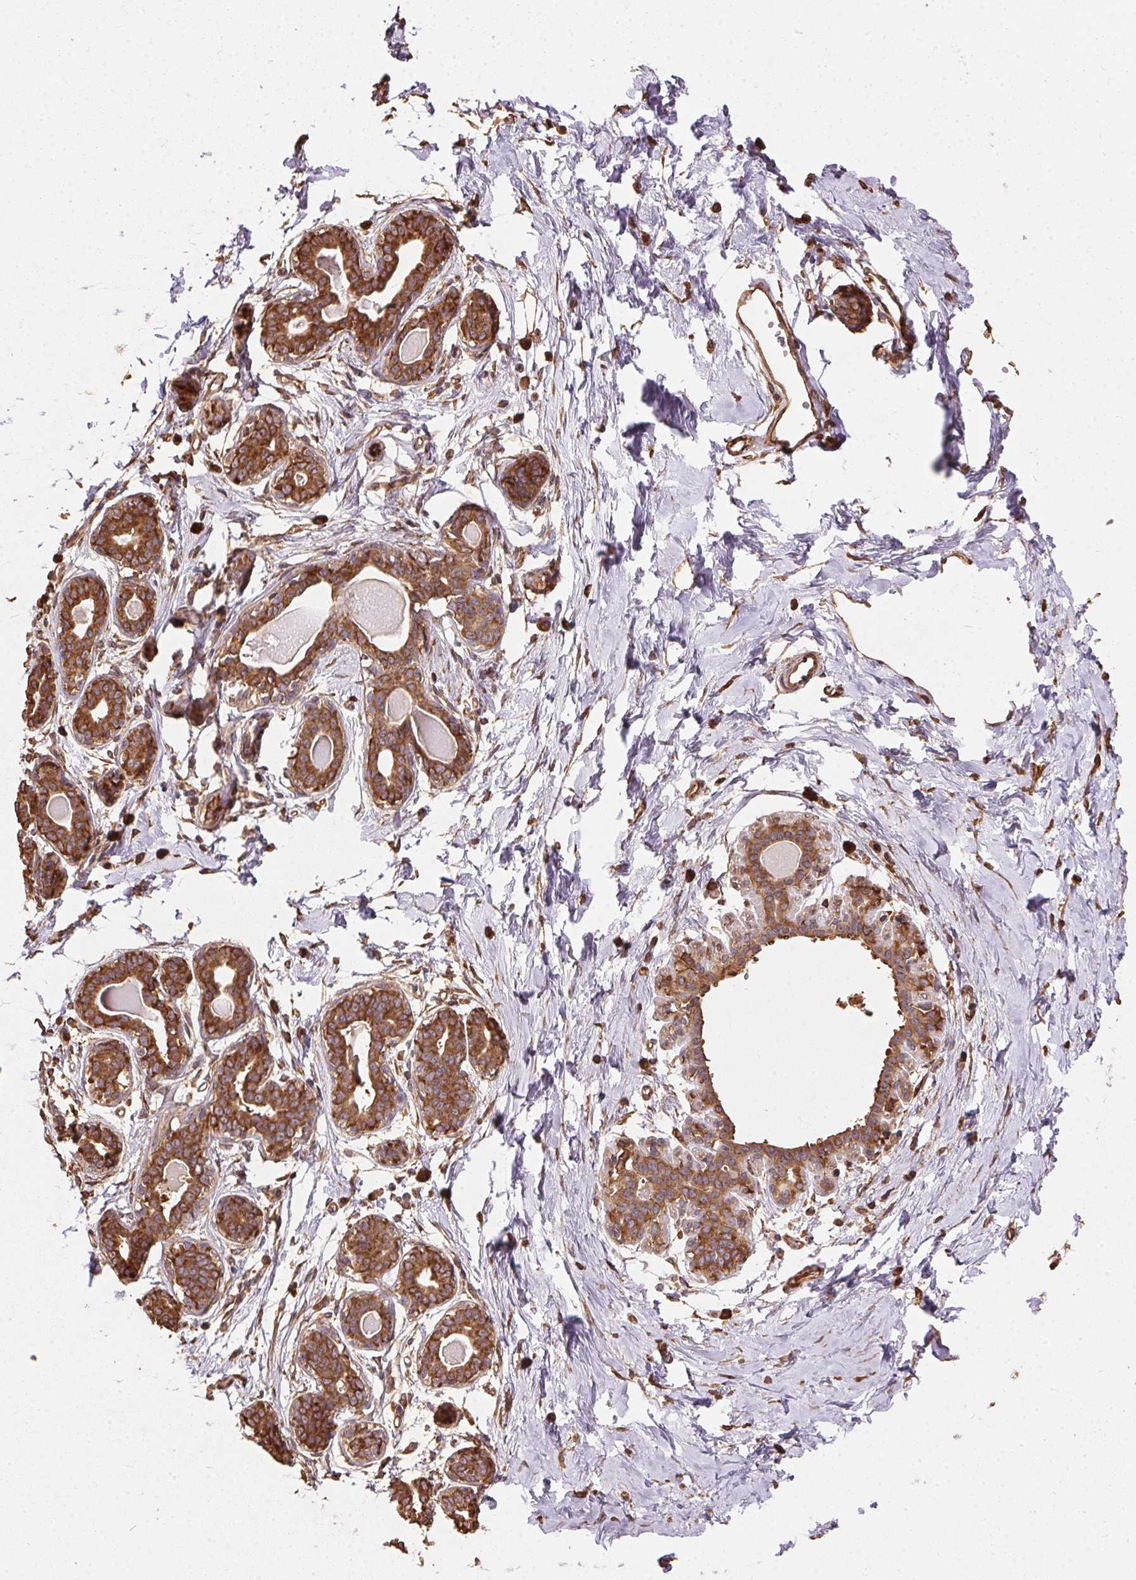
{"staining": {"intensity": "strong", "quantity": ">75%", "location": "cytoplasmic/membranous"}, "tissue": "breast", "cell_type": "Adipocytes", "image_type": "normal", "snomed": [{"axis": "morphology", "description": "Normal tissue, NOS"}, {"axis": "topography", "description": "Breast"}], "caption": "A brown stain labels strong cytoplasmic/membranous staining of a protein in adipocytes of unremarkable human breast. The protein of interest is stained brown, and the nuclei are stained in blue (DAB (3,3'-diaminobenzidine) IHC with brightfield microscopy, high magnification).", "gene": "EIF2S1", "patient": {"sex": "female", "age": 45}}